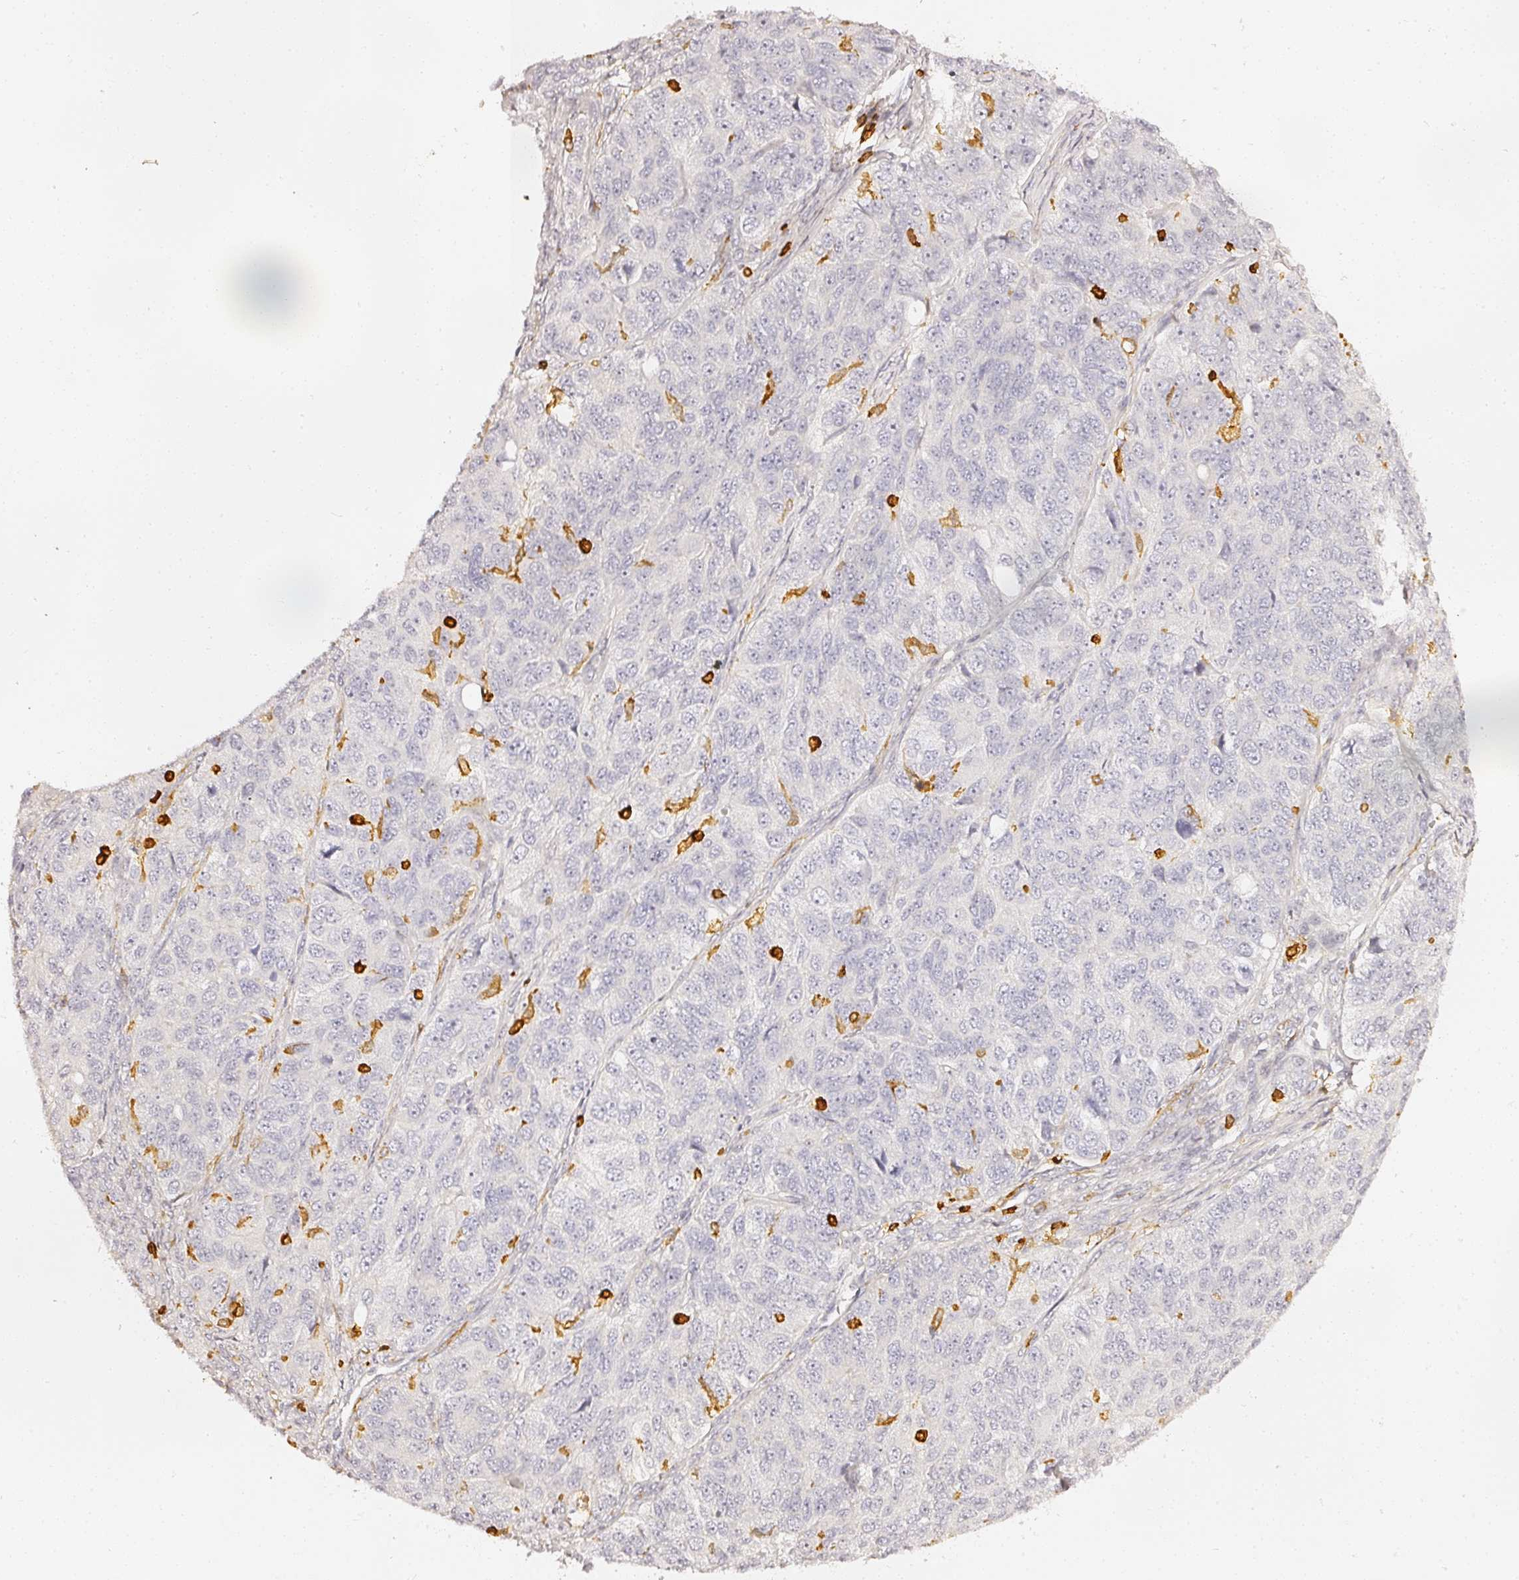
{"staining": {"intensity": "negative", "quantity": "none", "location": "none"}, "tissue": "ovarian cancer", "cell_type": "Tumor cells", "image_type": "cancer", "snomed": [{"axis": "morphology", "description": "Carcinoma, endometroid"}, {"axis": "topography", "description": "Ovary"}], "caption": "IHC micrograph of neoplastic tissue: human ovarian endometroid carcinoma stained with DAB (3,3'-diaminobenzidine) shows no significant protein expression in tumor cells. Brightfield microscopy of immunohistochemistry stained with DAB (3,3'-diaminobenzidine) (brown) and hematoxylin (blue), captured at high magnification.", "gene": "EVL", "patient": {"sex": "female", "age": 51}}